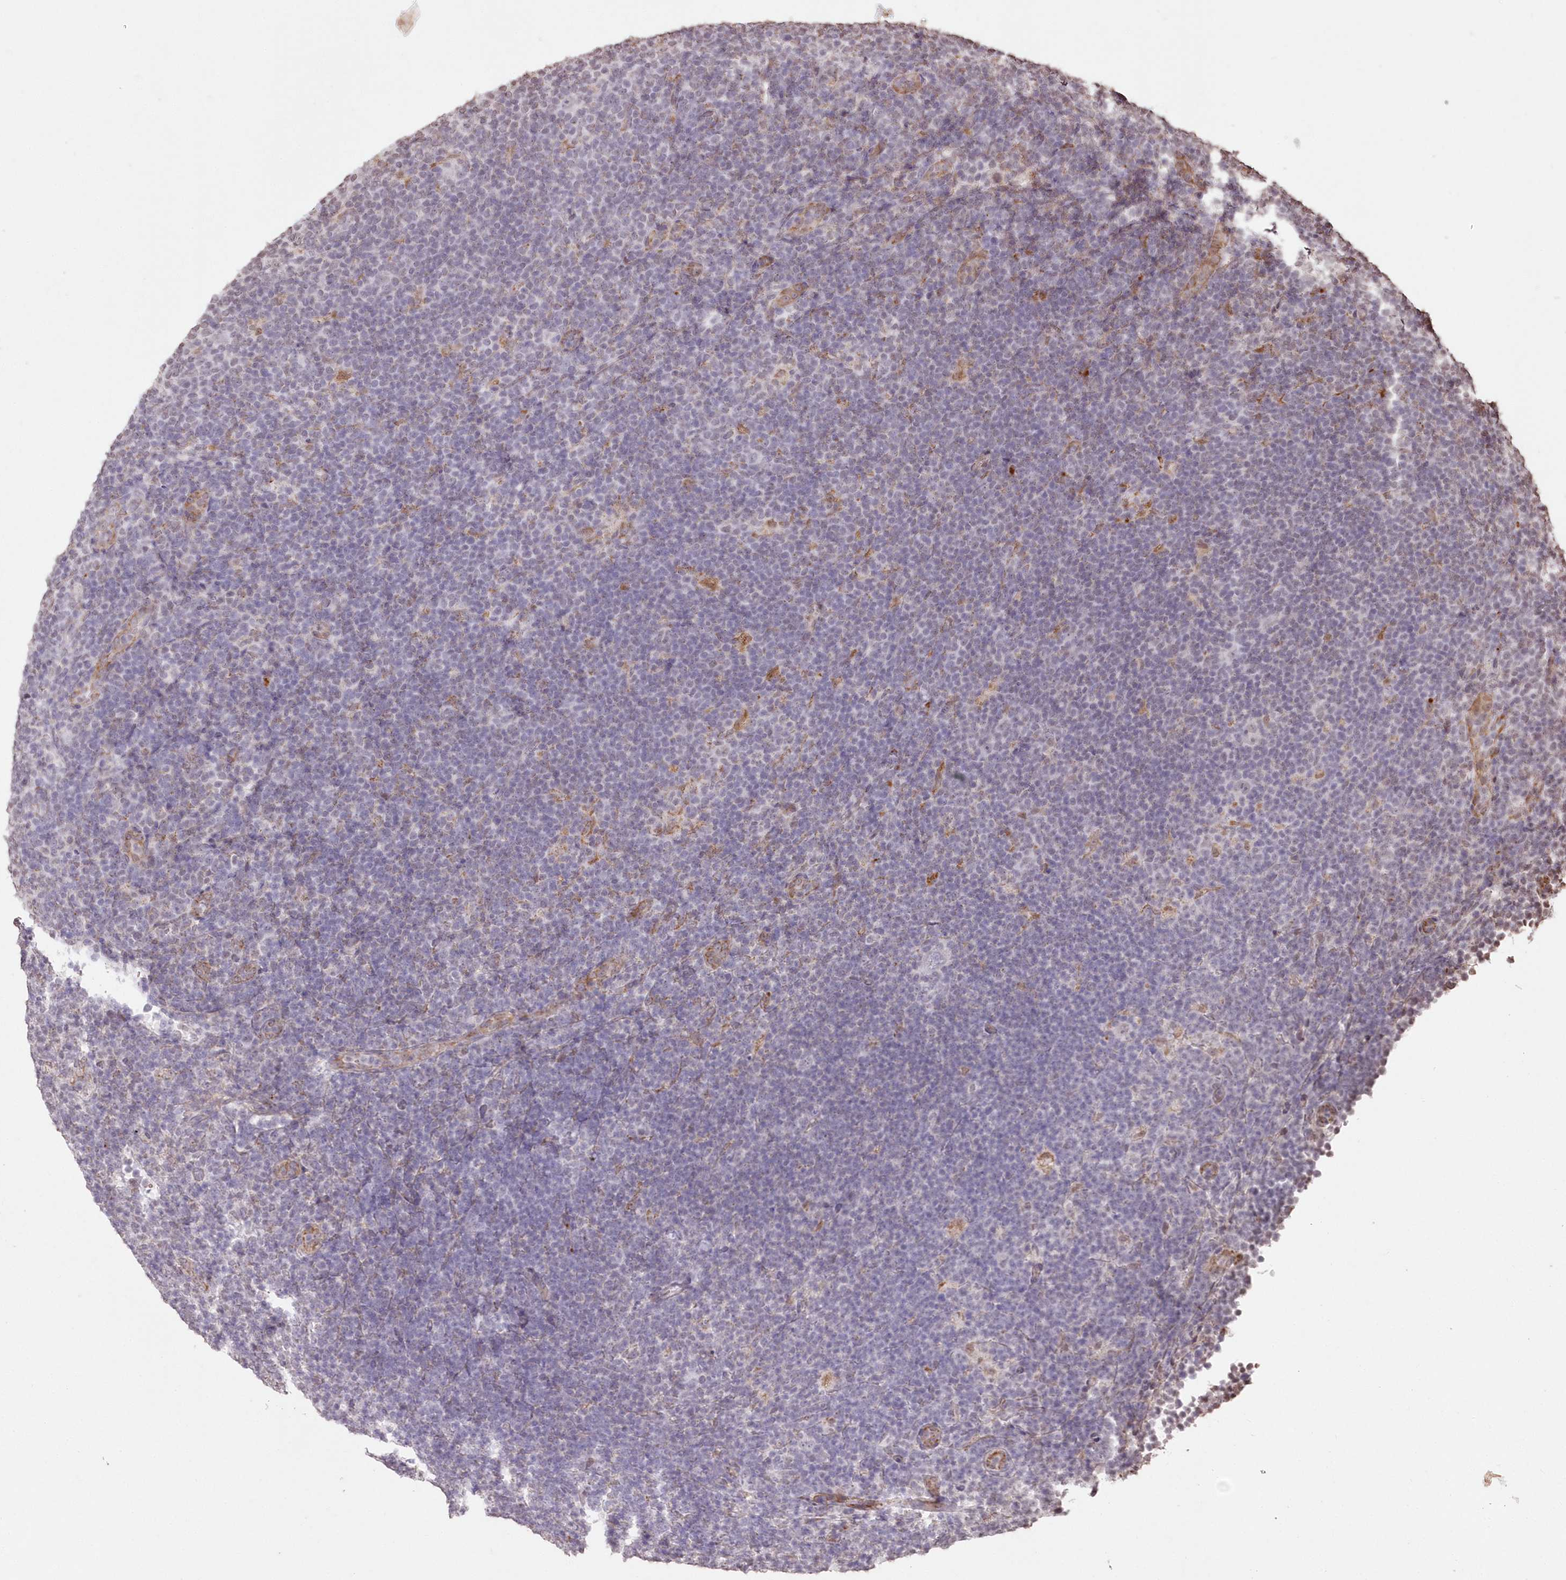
{"staining": {"intensity": "negative", "quantity": "none", "location": "none"}, "tissue": "lymphoma", "cell_type": "Tumor cells", "image_type": "cancer", "snomed": [{"axis": "morphology", "description": "Hodgkin's disease, NOS"}, {"axis": "topography", "description": "Lymph node"}], "caption": "There is no significant positivity in tumor cells of Hodgkin's disease.", "gene": "RBM27", "patient": {"sex": "female", "age": 57}}